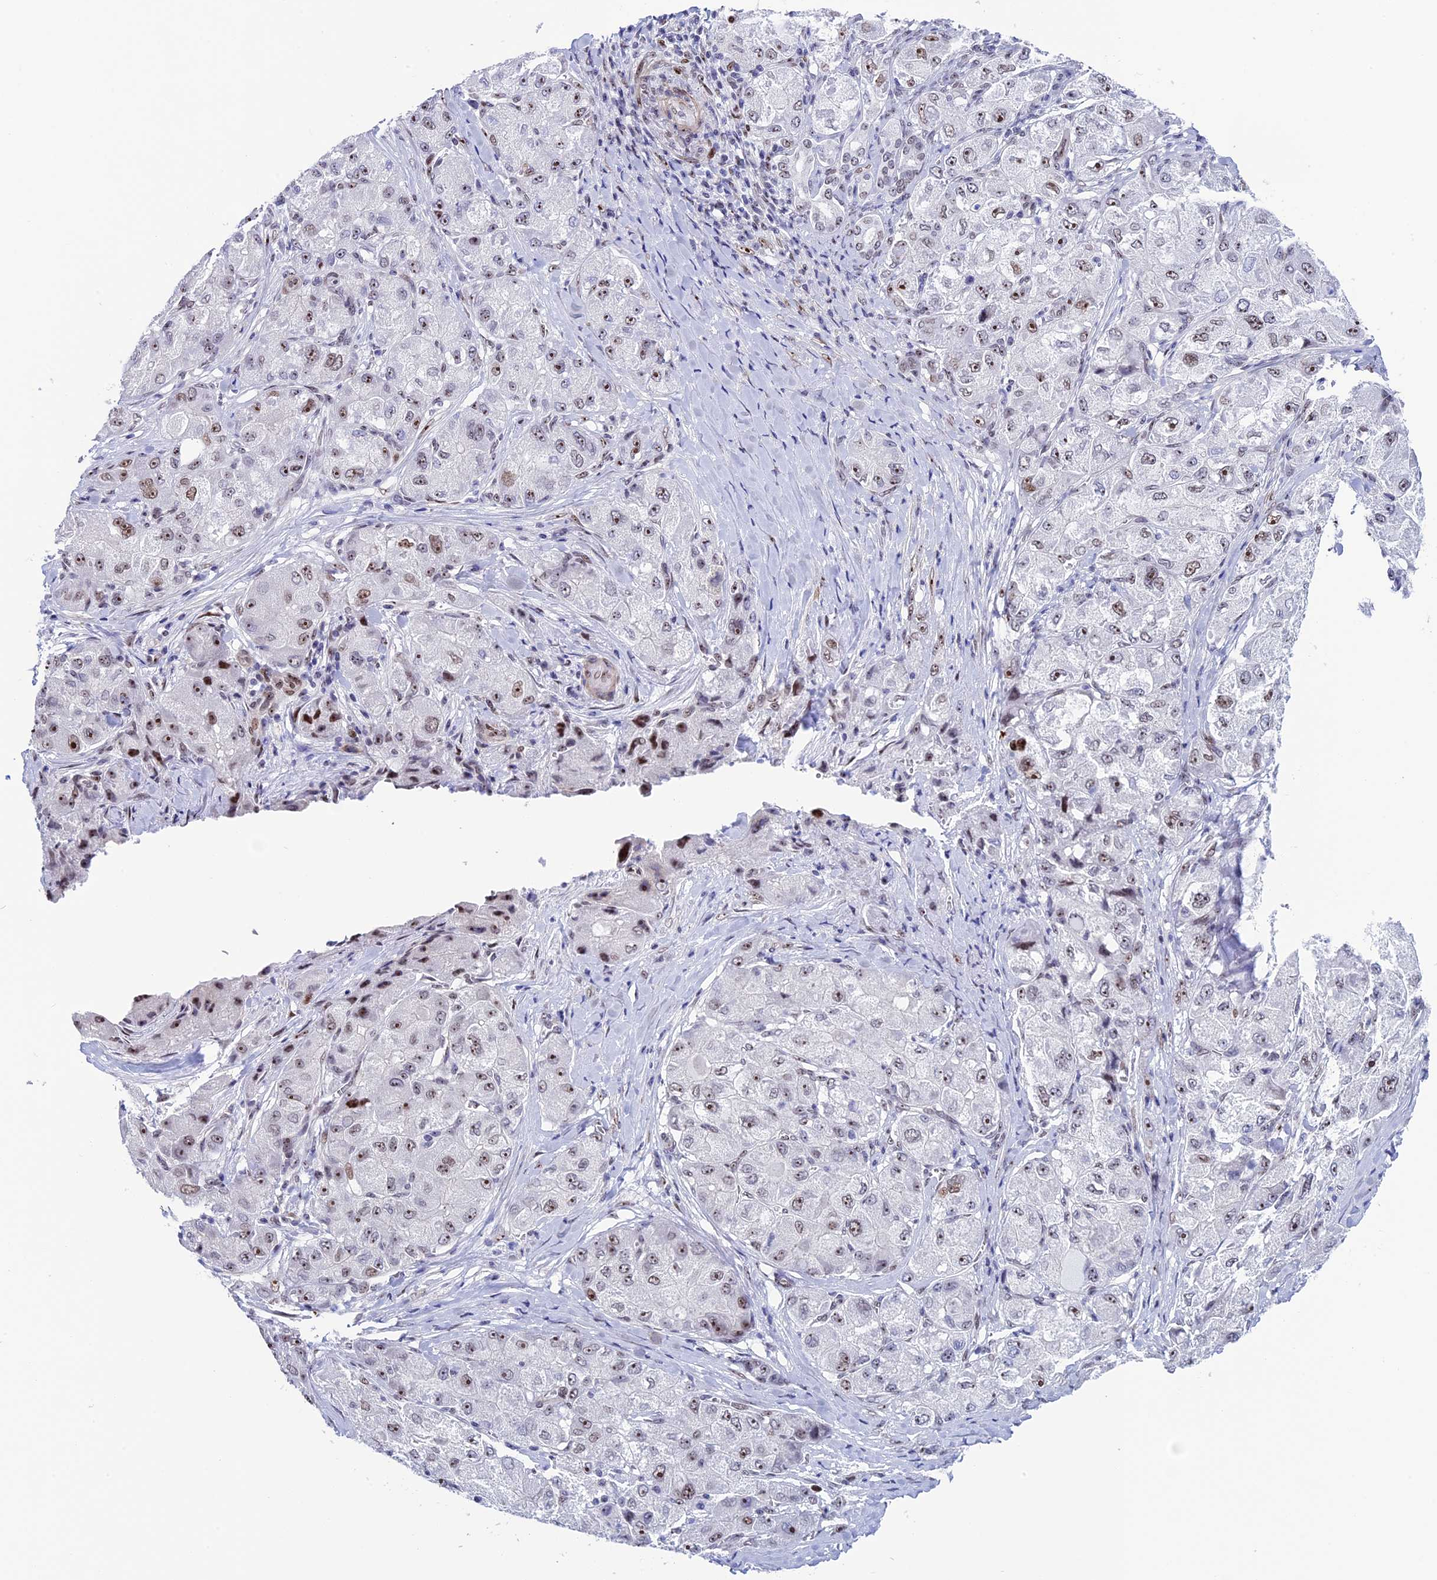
{"staining": {"intensity": "moderate", "quantity": "25%-75%", "location": "nuclear"}, "tissue": "liver cancer", "cell_type": "Tumor cells", "image_type": "cancer", "snomed": [{"axis": "morphology", "description": "Carcinoma, Hepatocellular, NOS"}, {"axis": "topography", "description": "Liver"}], "caption": "Liver cancer tissue reveals moderate nuclear staining in about 25%-75% of tumor cells, visualized by immunohistochemistry.", "gene": "CCDC86", "patient": {"sex": "male", "age": 80}}